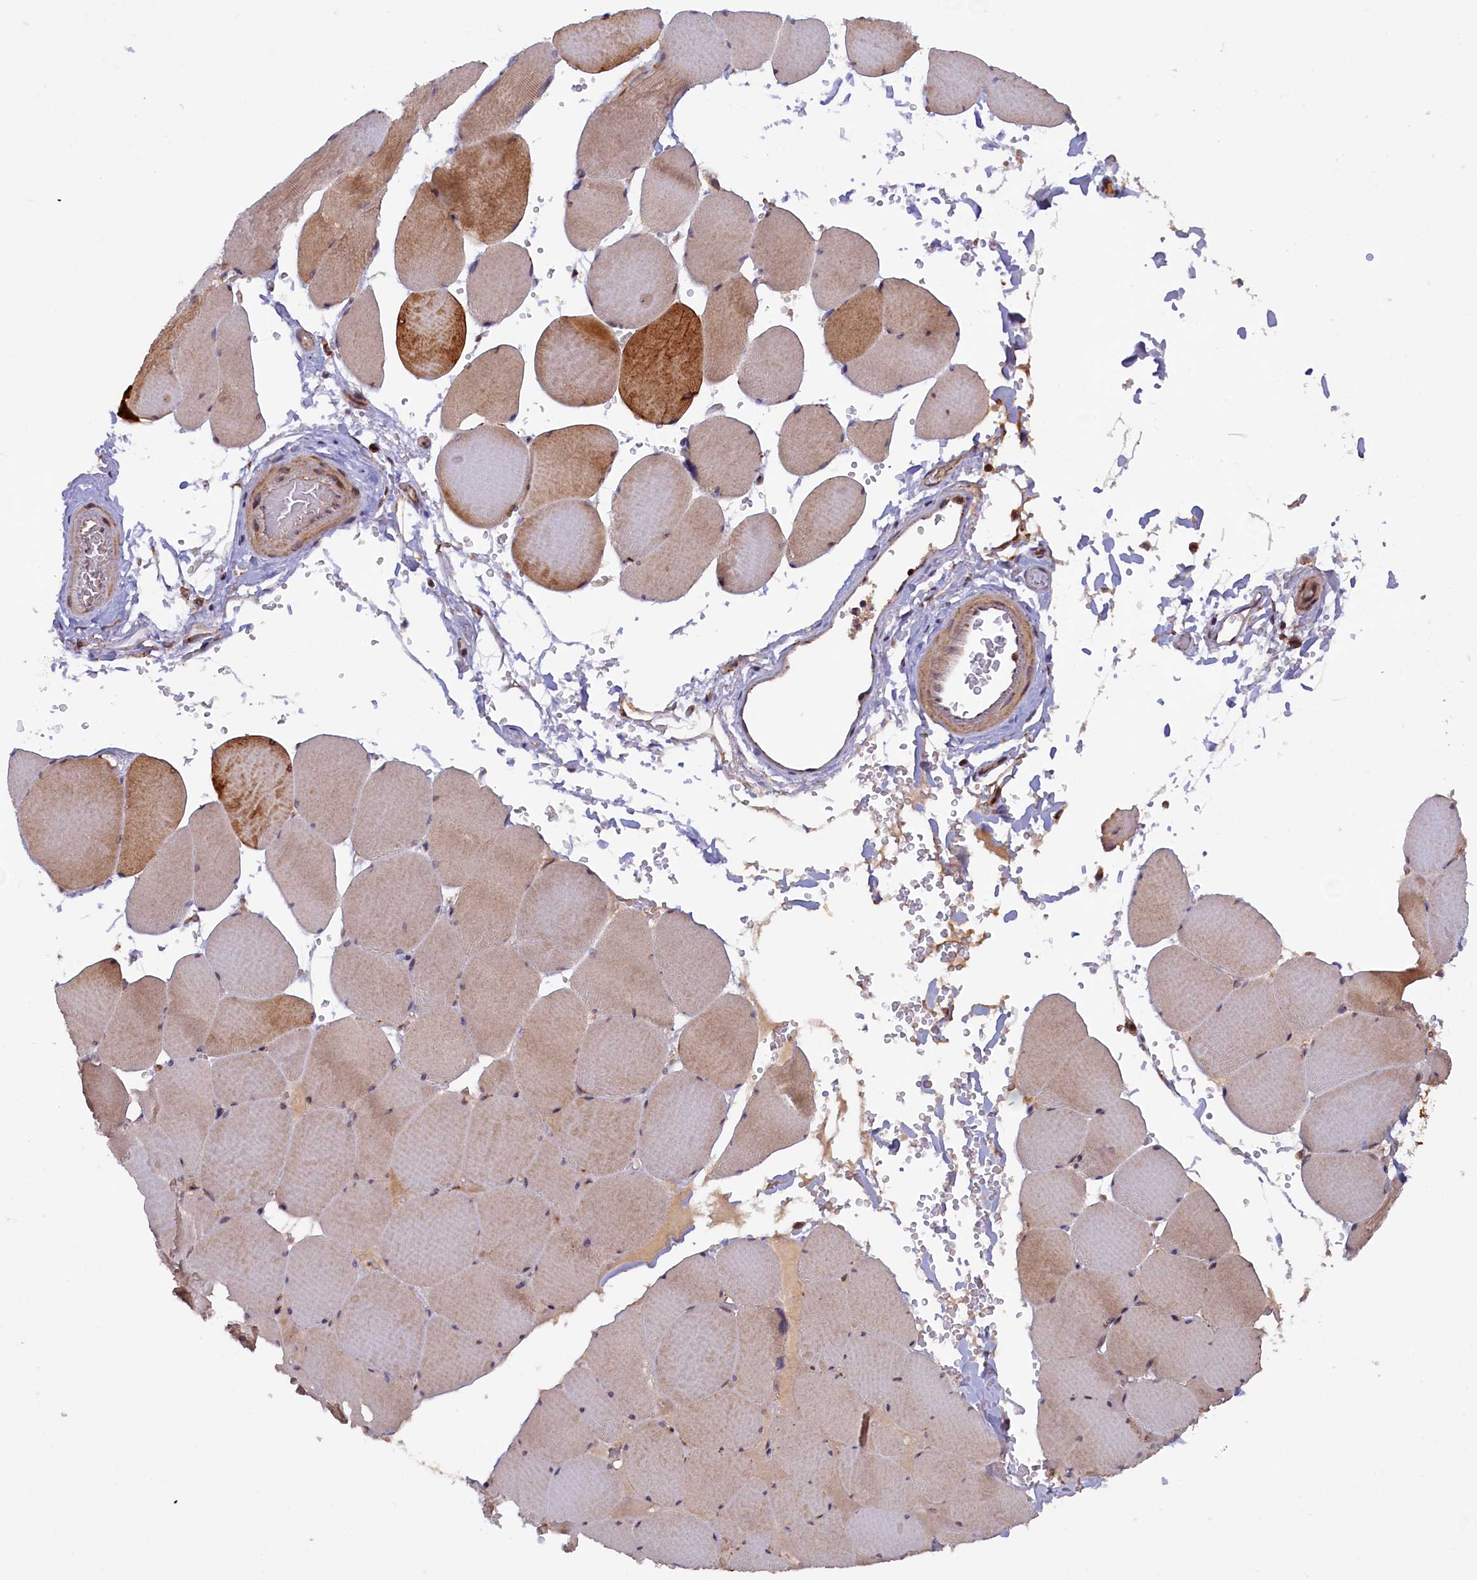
{"staining": {"intensity": "moderate", "quantity": ">75%", "location": "cytoplasmic/membranous"}, "tissue": "skeletal muscle", "cell_type": "Myocytes", "image_type": "normal", "snomed": [{"axis": "morphology", "description": "Normal tissue, NOS"}, {"axis": "topography", "description": "Skeletal muscle"}, {"axis": "topography", "description": "Head-Neck"}], "caption": "Approximately >75% of myocytes in benign human skeletal muscle demonstrate moderate cytoplasmic/membranous protein staining as visualized by brown immunohistochemical staining.", "gene": "DUS3L", "patient": {"sex": "male", "age": 66}}